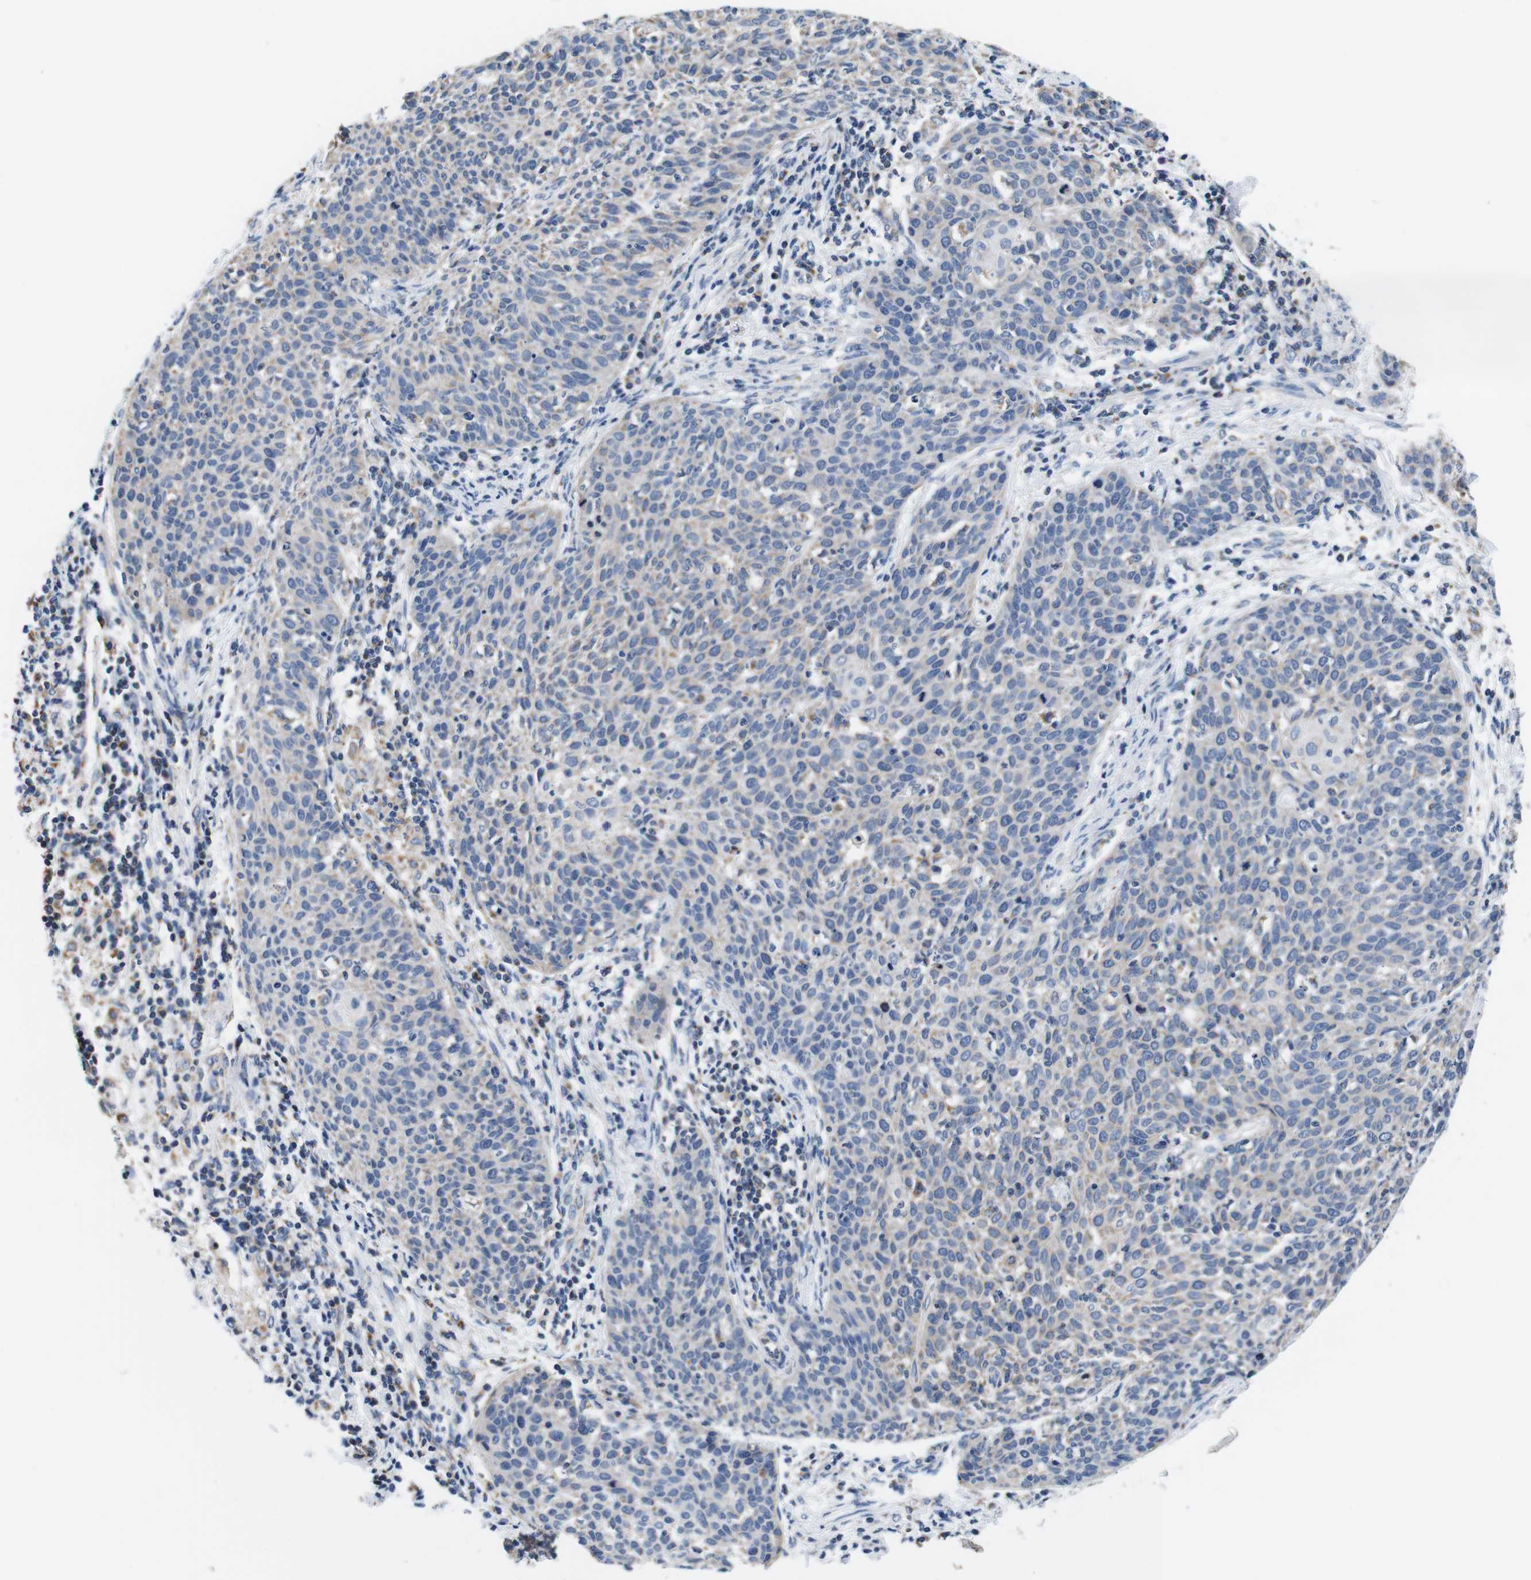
{"staining": {"intensity": "weak", "quantity": ">75%", "location": "cytoplasmic/membranous"}, "tissue": "cervical cancer", "cell_type": "Tumor cells", "image_type": "cancer", "snomed": [{"axis": "morphology", "description": "Squamous cell carcinoma, NOS"}, {"axis": "topography", "description": "Cervix"}], "caption": "Cervical squamous cell carcinoma was stained to show a protein in brown. There is low levels of weak cytoplasmic/membranous staining in approximately >75% of tumor cells.", "gene": "LRP4", "patient": {"sex": "female", "age": 38}}